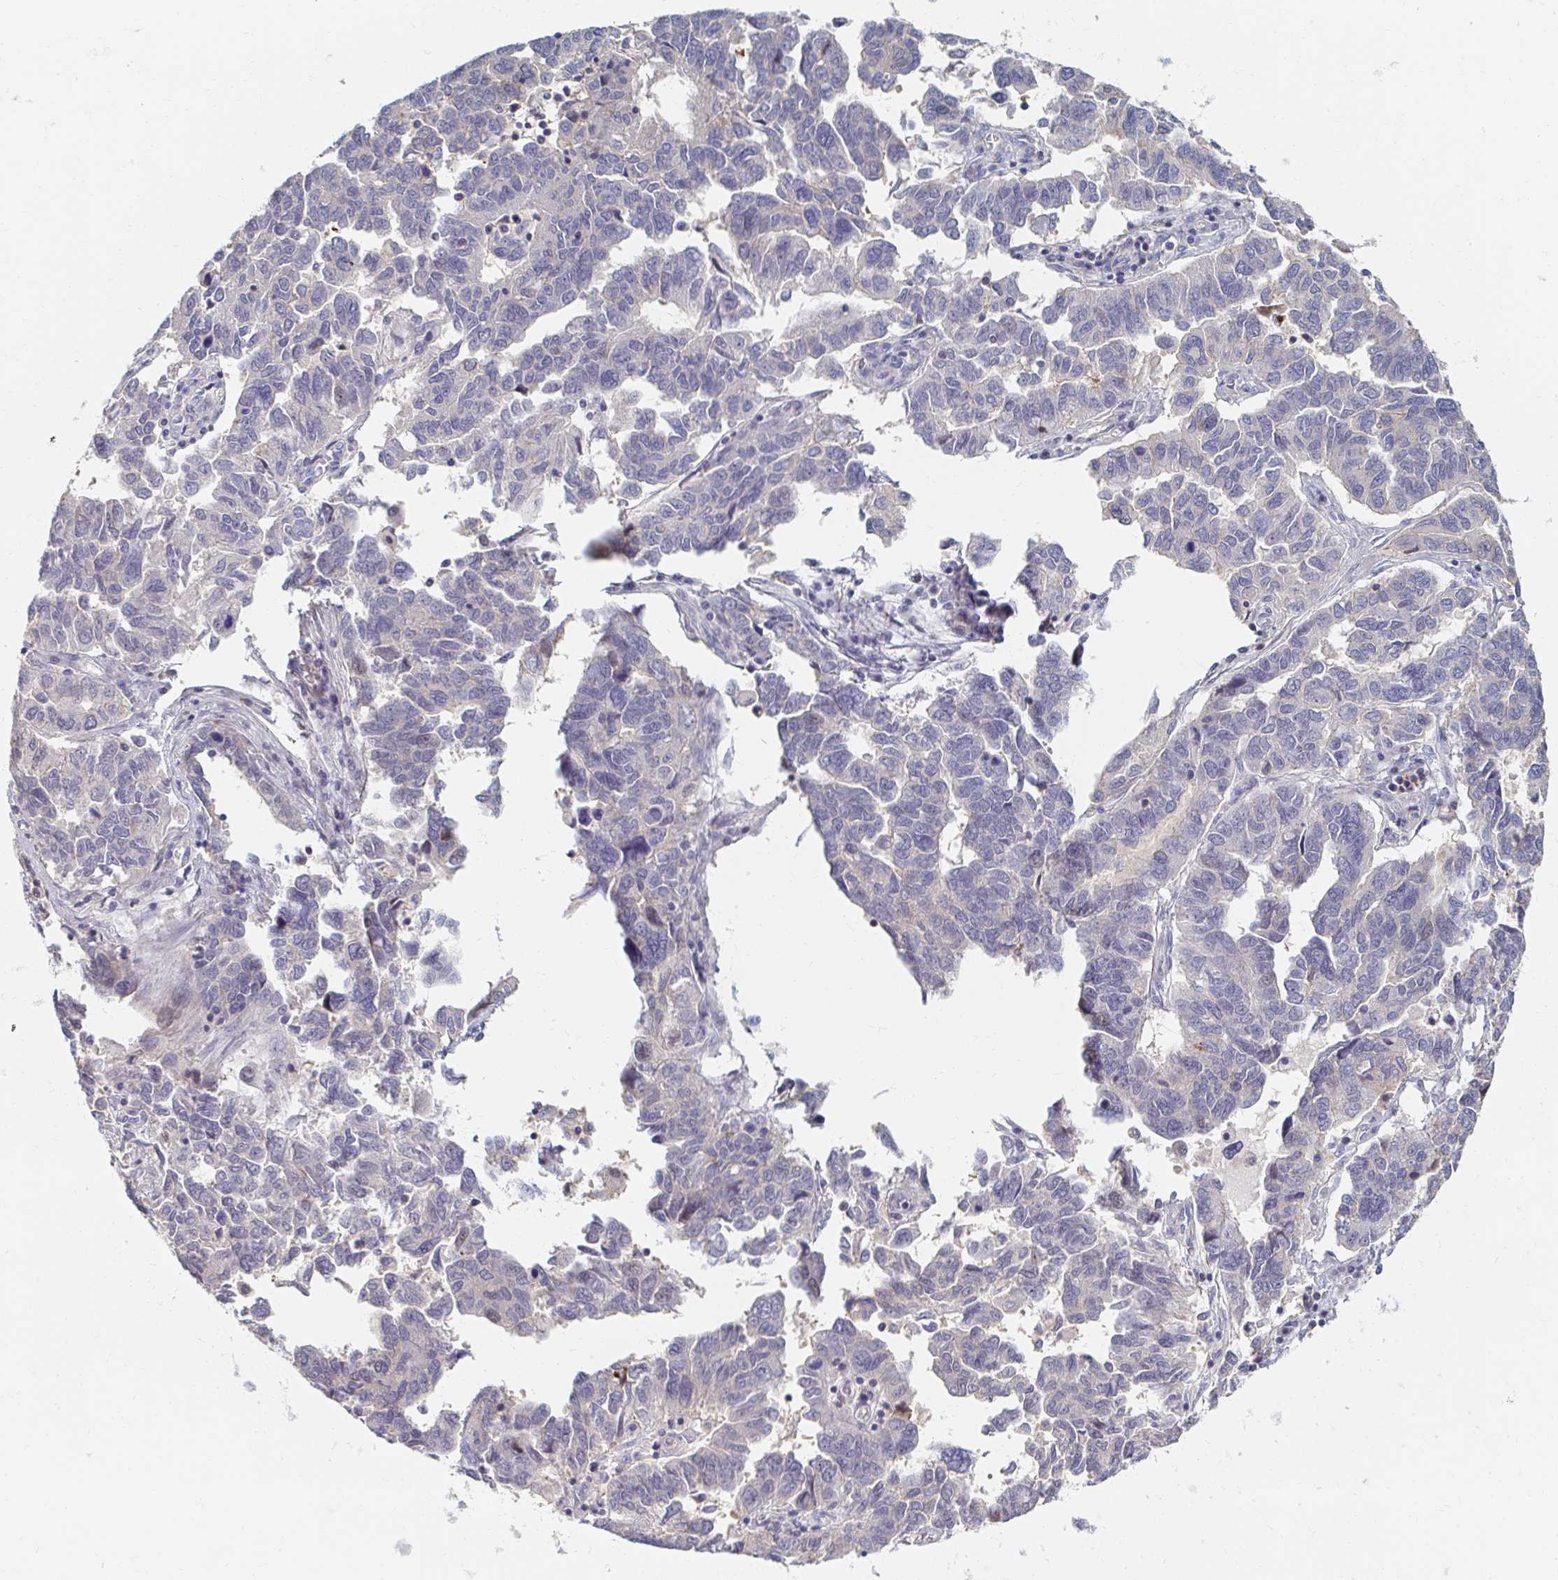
{"staining": {"intensity": "negative", "quantity": "none", "location": "none"}, "tissue": "ovarian cancer", "cell_type": "Tumor cells", "image_type": "cancer", "snomed": [{"axis": "morphology", "description": "Cystadenocarcinoma, serous, NOS"}, {"axis": "topography", "description": "Ovary"}], "caption": "IHC histopathology image of neoplastic tissue: human serous cystadenocarcinoma (ovarian) stained with DAB (3,3'-diaminobenzidine) reveals no significant protein staining in tumor cells.", "gene": "MYLK2", "patient": {"sex": "female", "age": 64}}